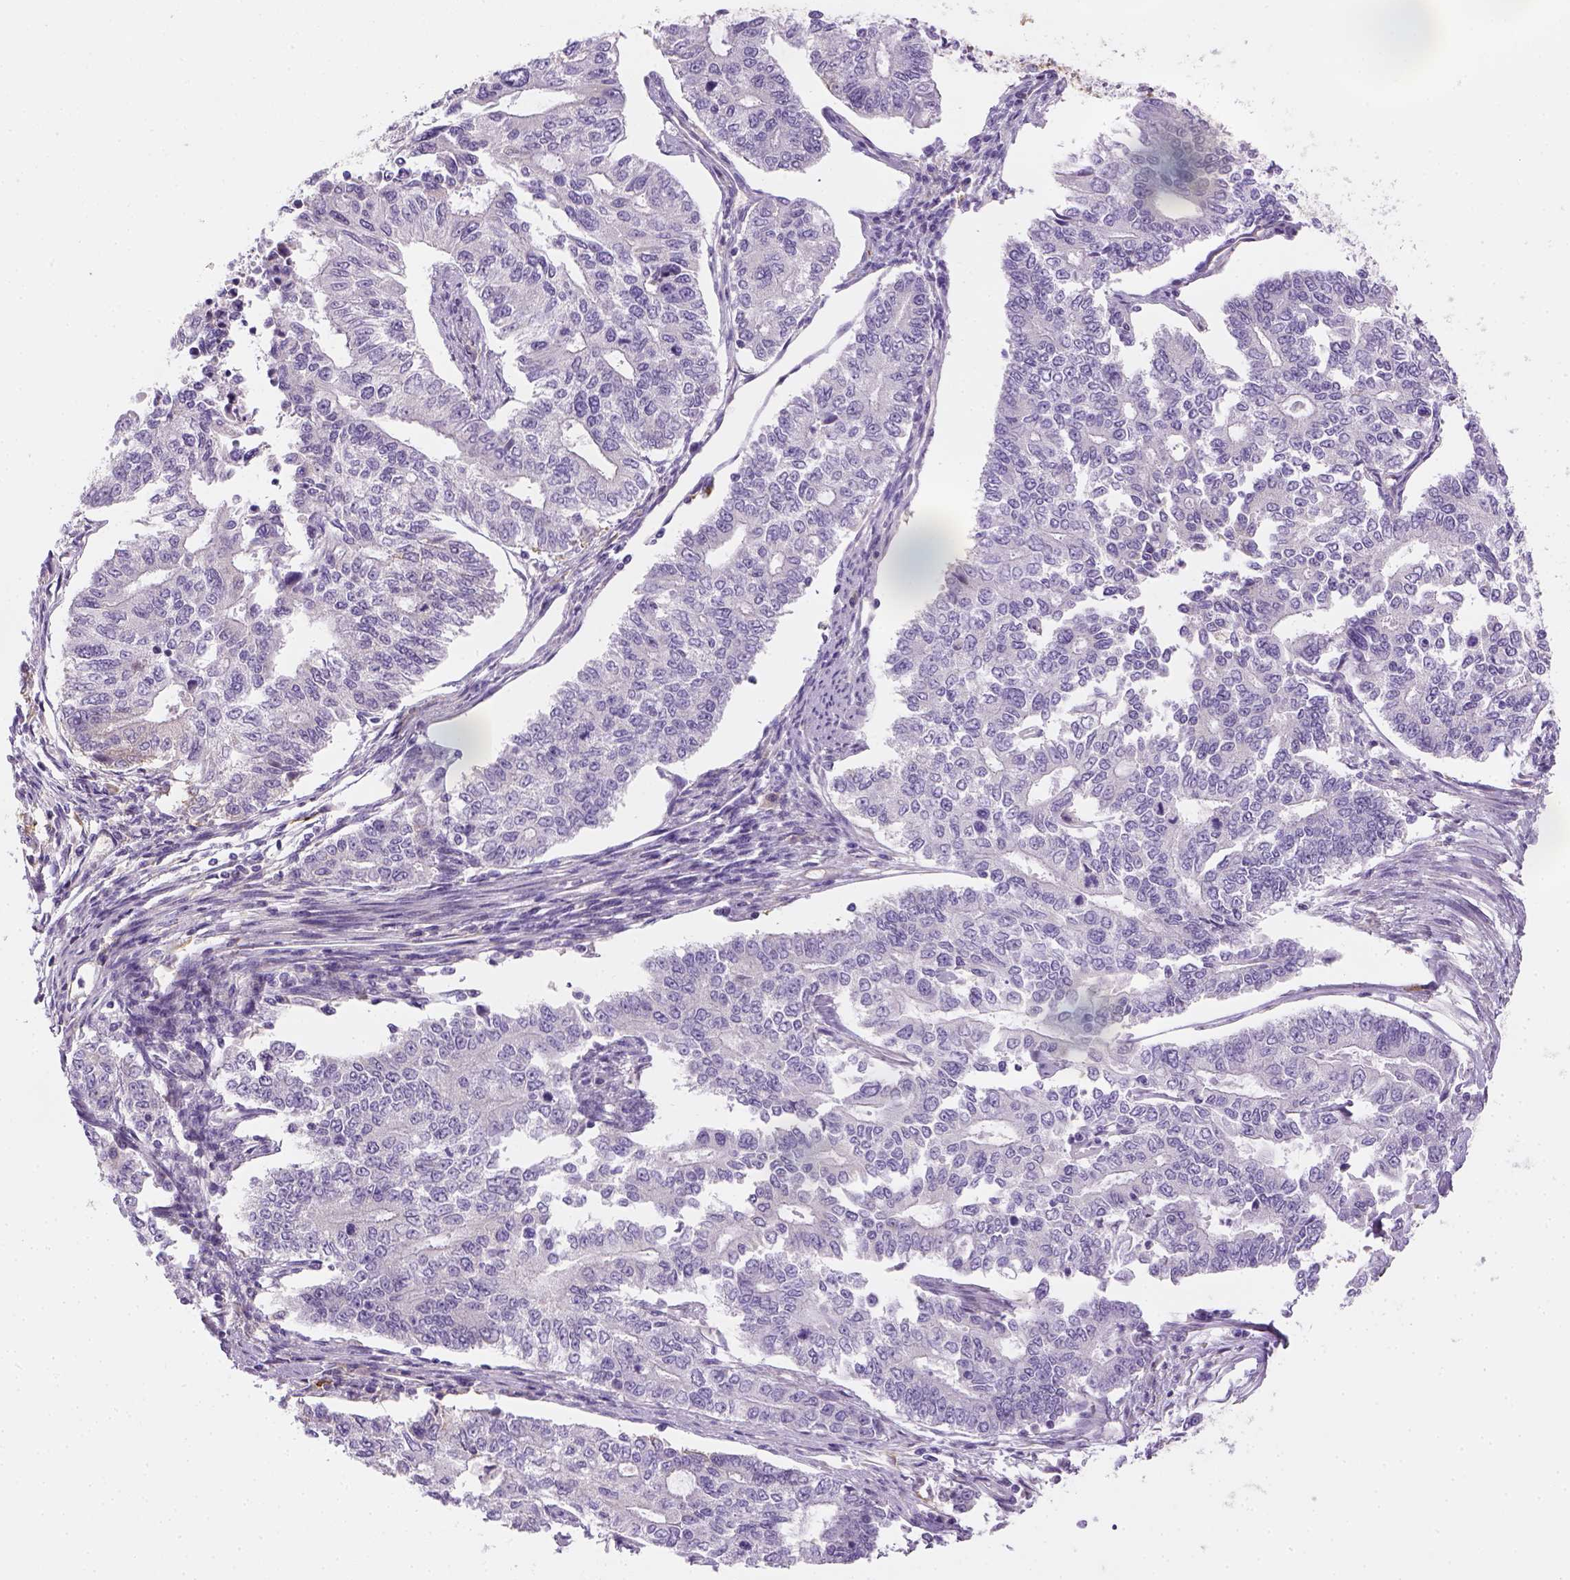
{"staining": {"intensity": "negative", "quantity": "none", "location": "none"}, "tissue": "endometrial cancer", "cell_type": "Tumor cells", "image_type": "cancer", "snomed": [{"axis": "morphology", "description": "Adenocarcinoma, NOS"}, {"axis": "topography", "description": "Uterus"}], "caption": "This is a image of IHC staining of endometrial adenocarcinoma, which shows no staining in tumor cells.", "gene": "CACNB1", "patient": {"sex": "female", "age": 59}}